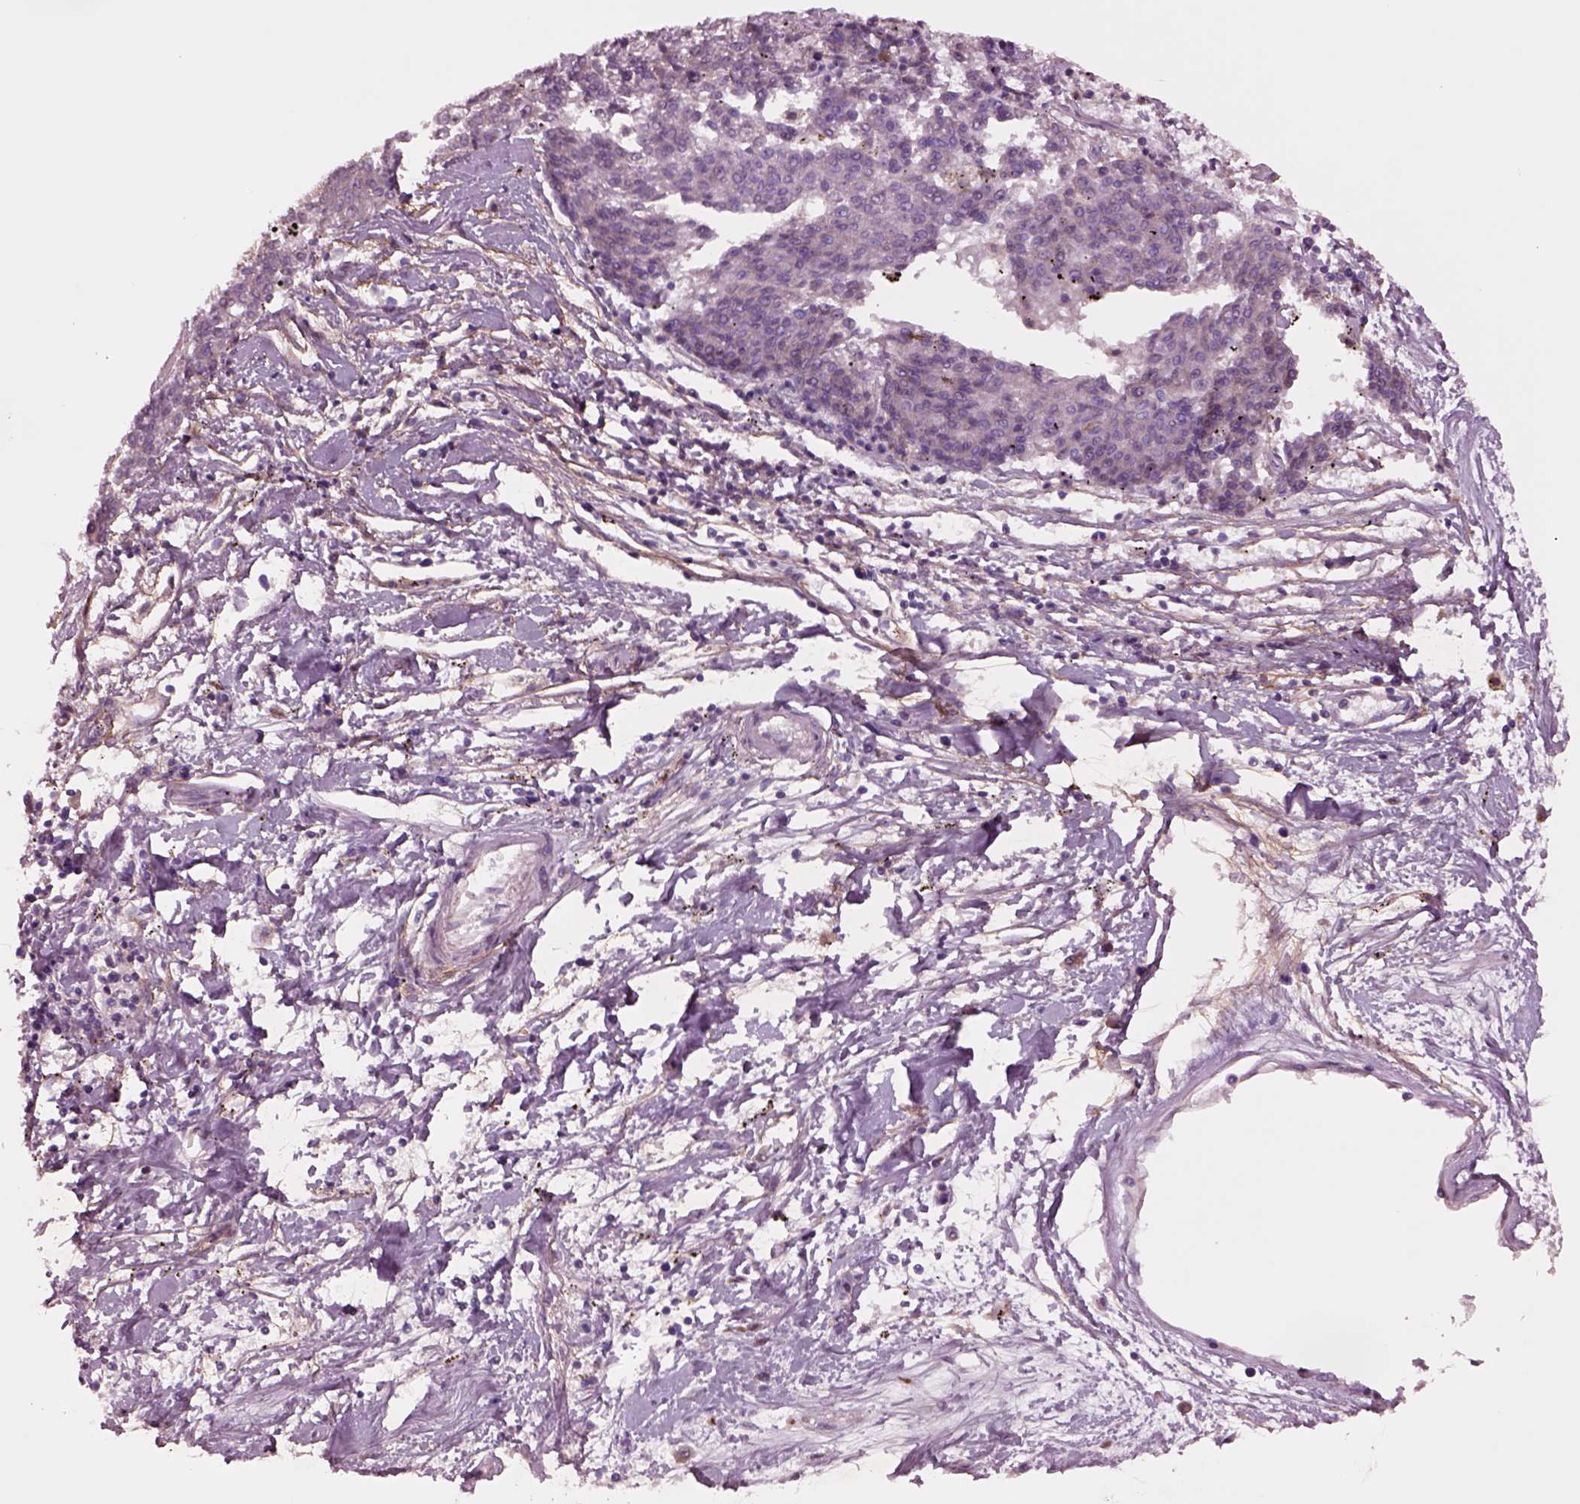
{"staining": {"intensity": "negative", "quantity": "none", "location": "none"}, "tissue": "melanoma", "cell_type": "Tumor cells", "image_type": "cancer", "snomed": [{"axis": "morphology", "description": "Malignant melanoma, NOS"}, {"axis": "topography", "description": "Skin"}], "caption": "DAB (3,3'-diaminobenzidine) immunohistochemical staining of human melanoma exhibits no significant positivity in tumor cells.", "gene": "SEC23A", "patient": {"sex": "female", "age": 72}}